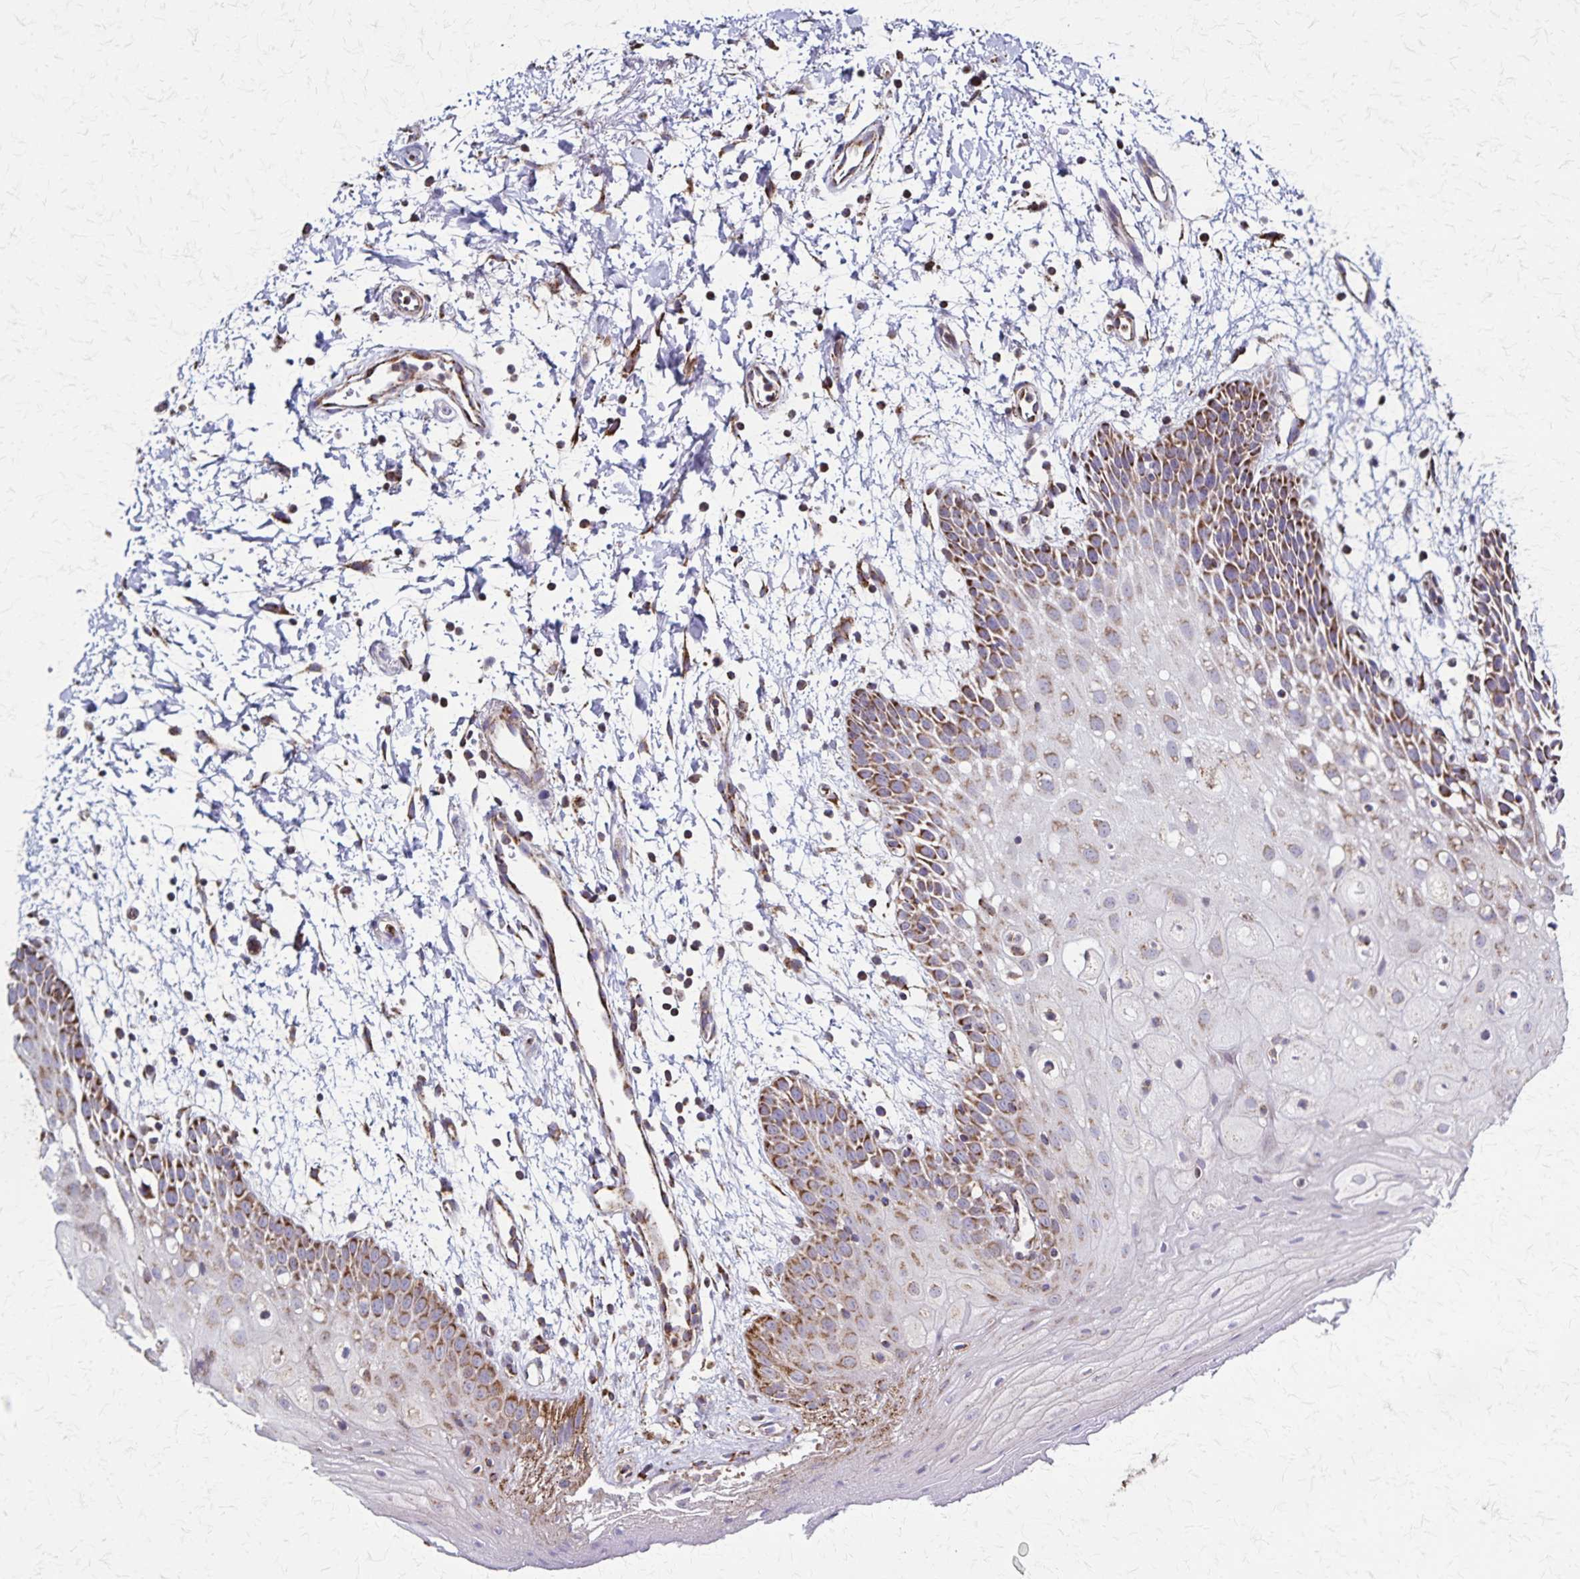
{"staining": {"intensity": "moderate", "quantity": "25%-75%", "location": "cytoplasmic/membranous"}, "tissue": "oral mucosa", "cell_type": "Squamous epithelial cells", "image_type": "normal", "snomed": [{"axis": "morphology", "description": "Normal tissue, NOS"}, {"axis": "morphology", "description": "Squamous cell carcinoma, NOS"}, {"axis": "topography", "description": "Oral tissue"}, {"axis": "topography", "description": "Tounge, NOS"}, {"axis": "topography", "description": "Head-Neck"}], "caption": "Squamous epithelial cells reveal medium levels of moderate cytoplasmic/membranous expression in approximately 25%-75% of cells in unremarkable human oral mucosa.", "gene": "NFS1", "patient": {"sex": "male", "age": 62}}